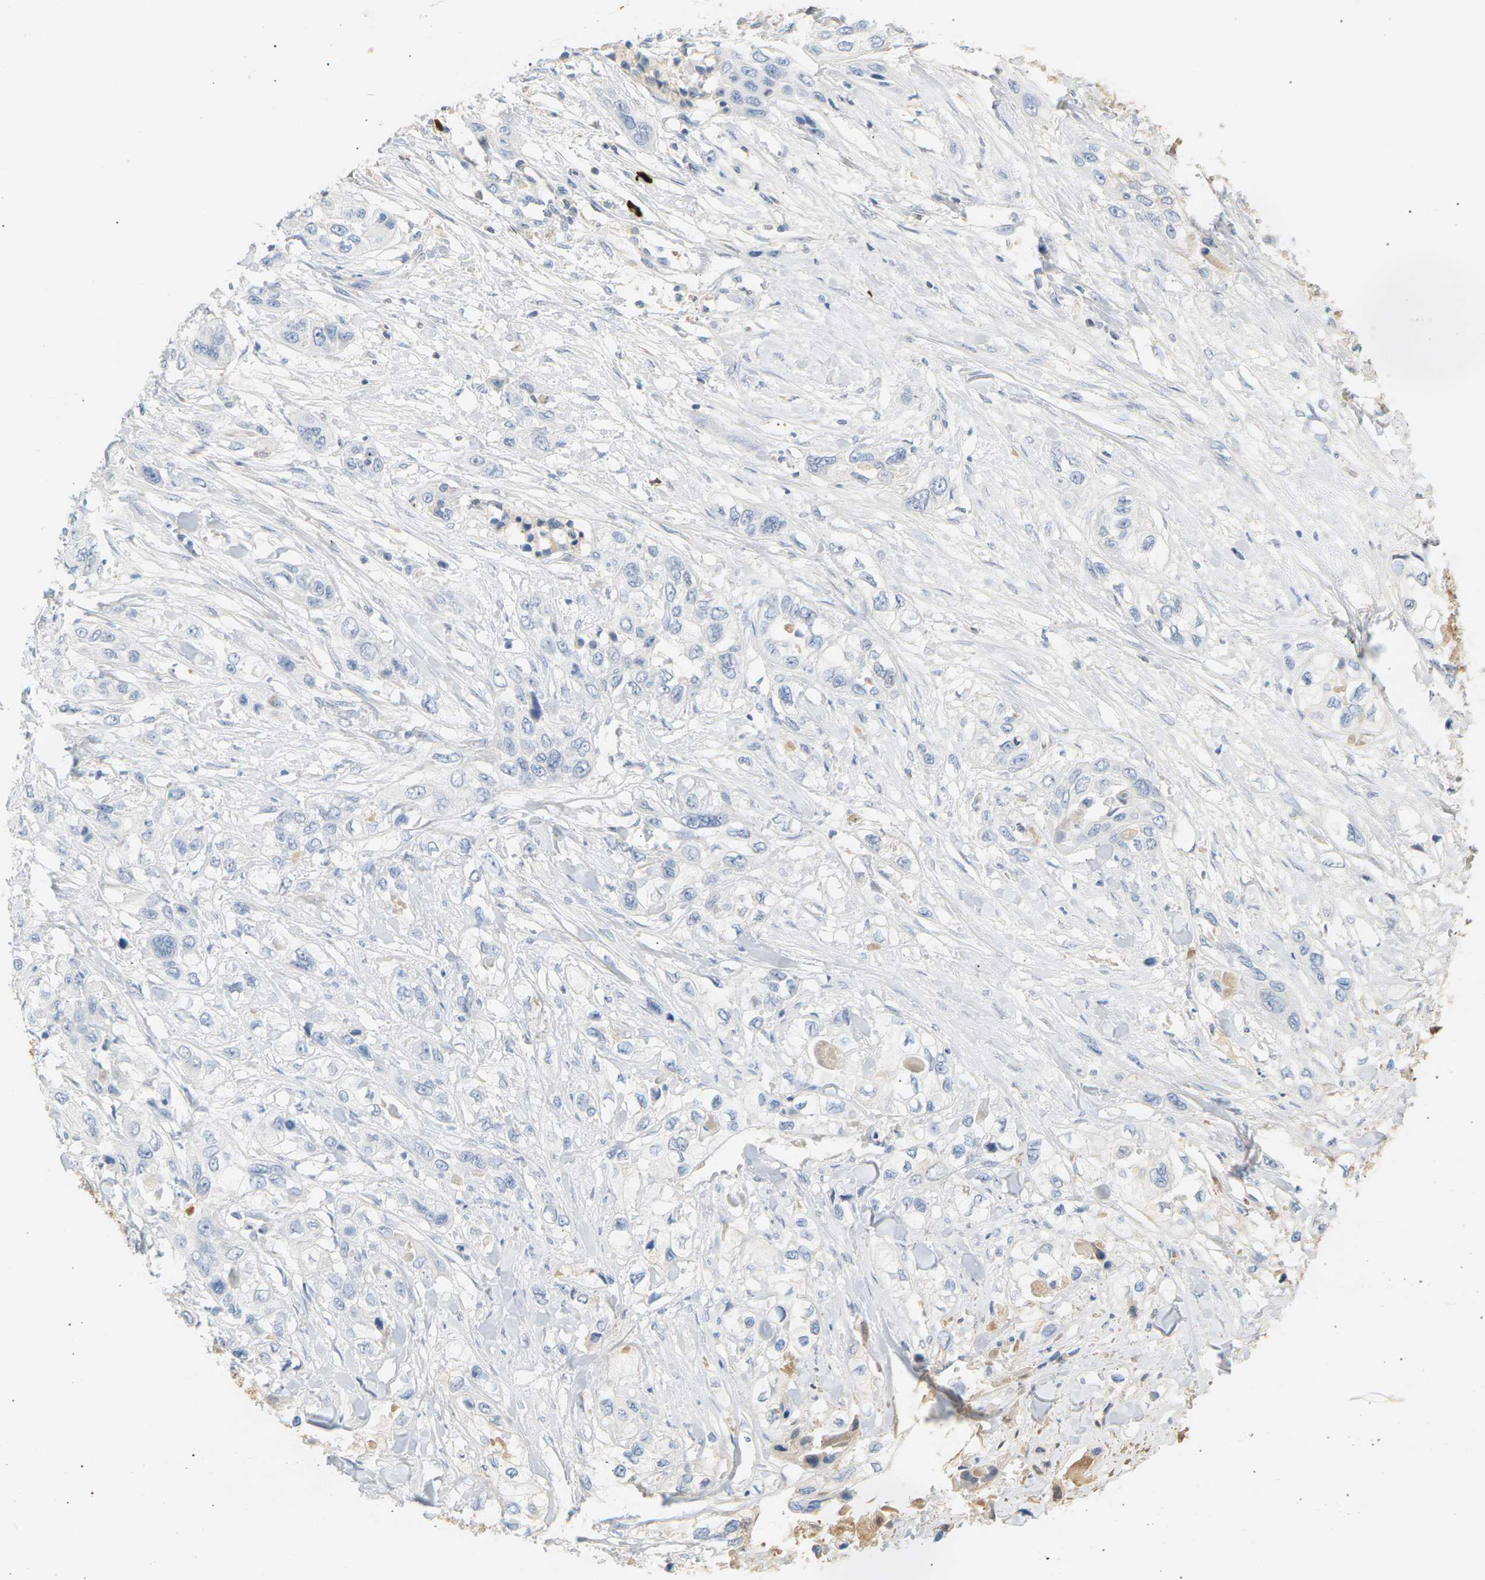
{"staining": {"intensity": "weak", "quantity": "<25%", "location": "cytoplasmic/membranous"}, "tissue": "pancreatic cancer", "cell_type": "Tumor cells", "image_type": "cancer", "snomed": [{"axis": "morphology", "description": "Adenocarcinoma, NOS"}, {"axis": "topography", "description": "Pancreas"}], "caption": "Immunohistochemical staining of human adenocarcinoma (pancreatic) shows no significant expression in tumor cells. (Stains: DAB IHC with hematoxylin counter stain, Microscopy: brightfield microscopy at high magnification).", "gene": "IGLC3", "patient": {"sex": "female", "age": 70}}